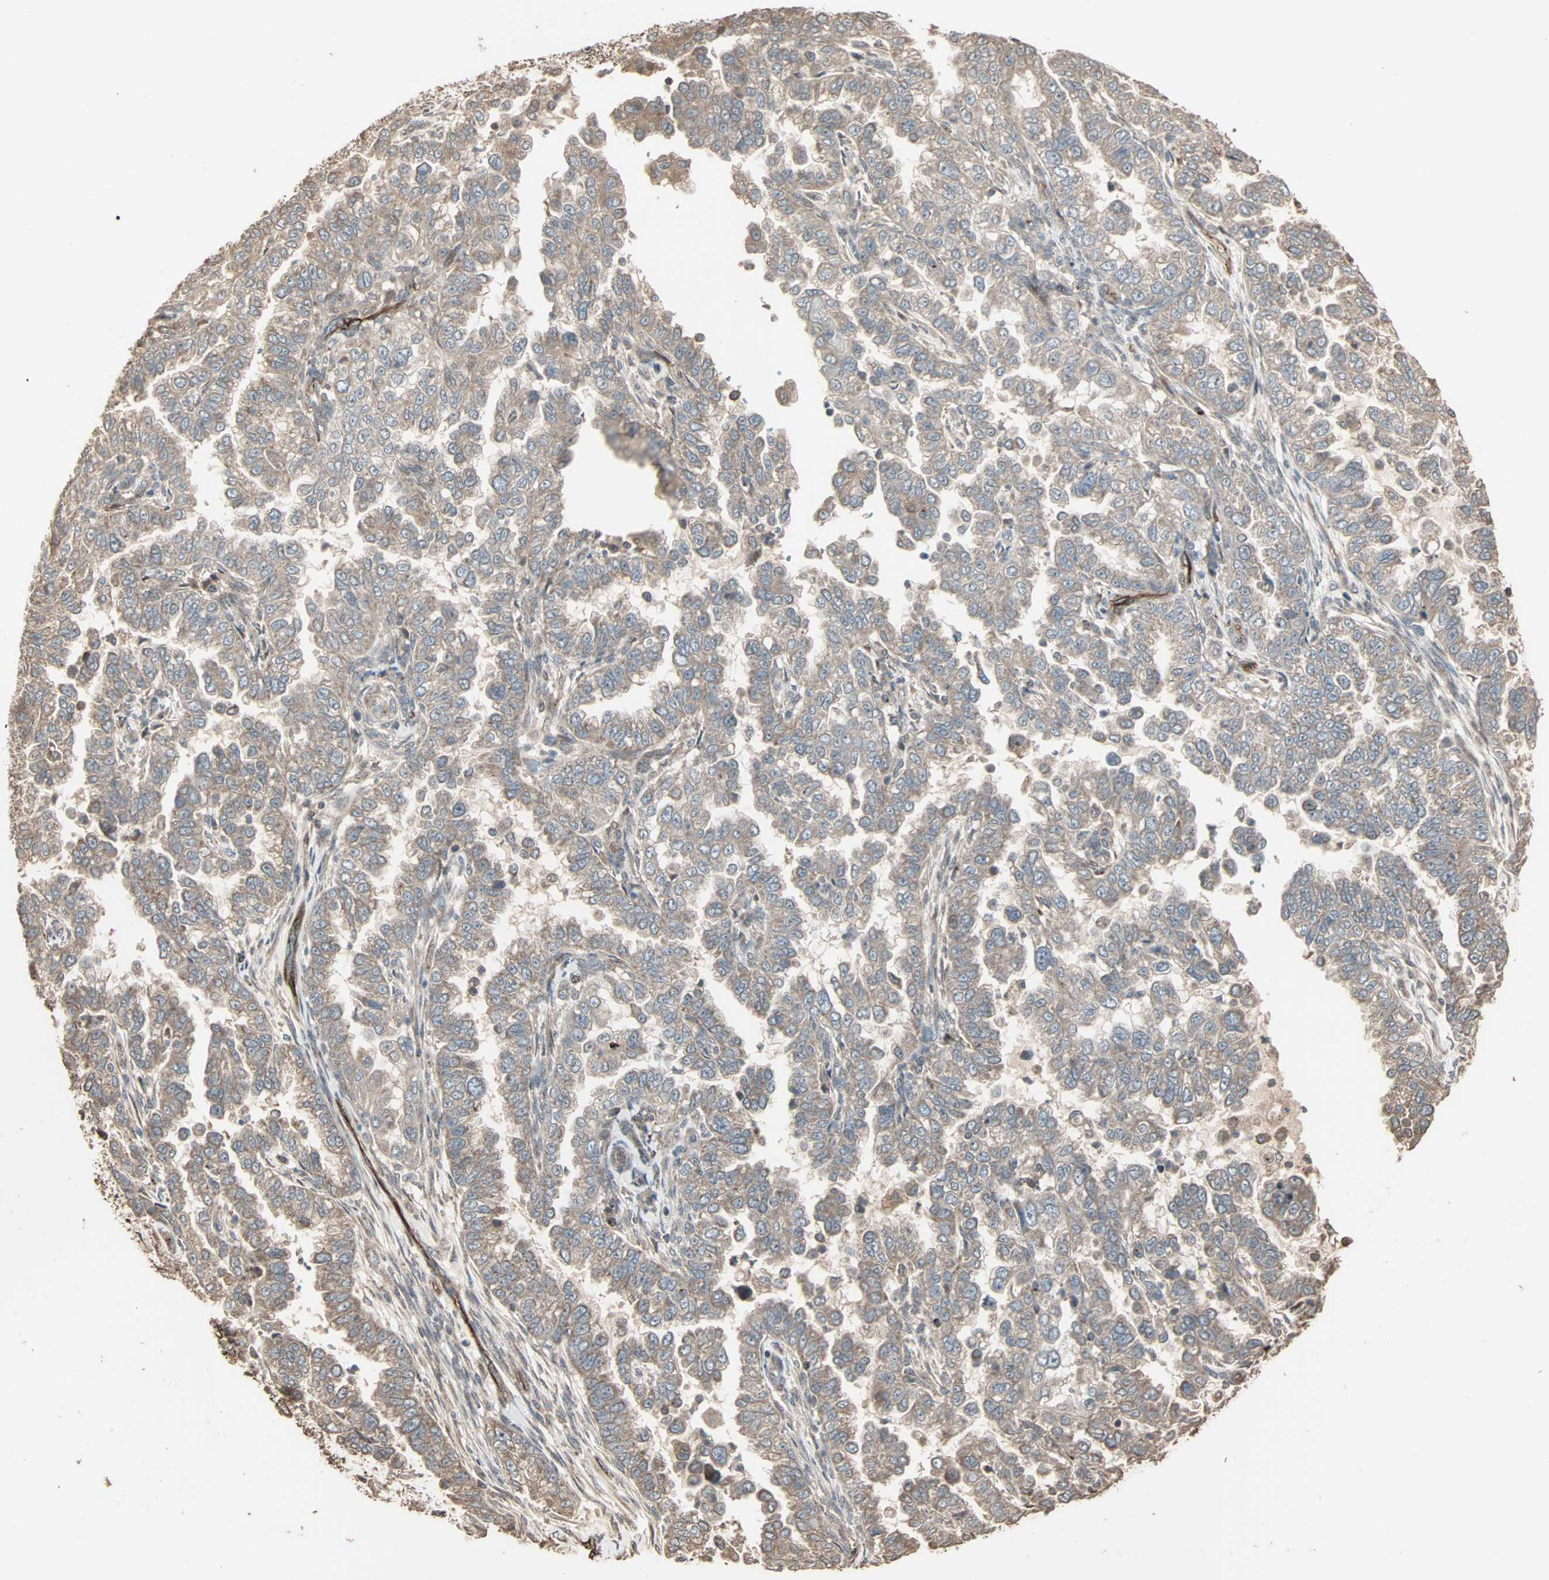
{"staining": {"intensity": "weak", "quantity": ">75%", "location": "cytoplasmic/membranous"}, "tissue": "endometrial cancer", "cell_type": "Tumor cells", "image_type": "cancer", "snomed": [{"axis": "morphology", "description": "Adenocarcinoma, NOS"}, {"axis": "topography", "description": "Endometrium"}], "caption": "There is low levels of weak cytoplasmic/membranous staining in tumor cells of endometrial adenocarcinoma, as demonstrated by immunohistochemical staining (brown color).", "gene": "CALCRL", "patient": {"sex": "female", "age": 85}}